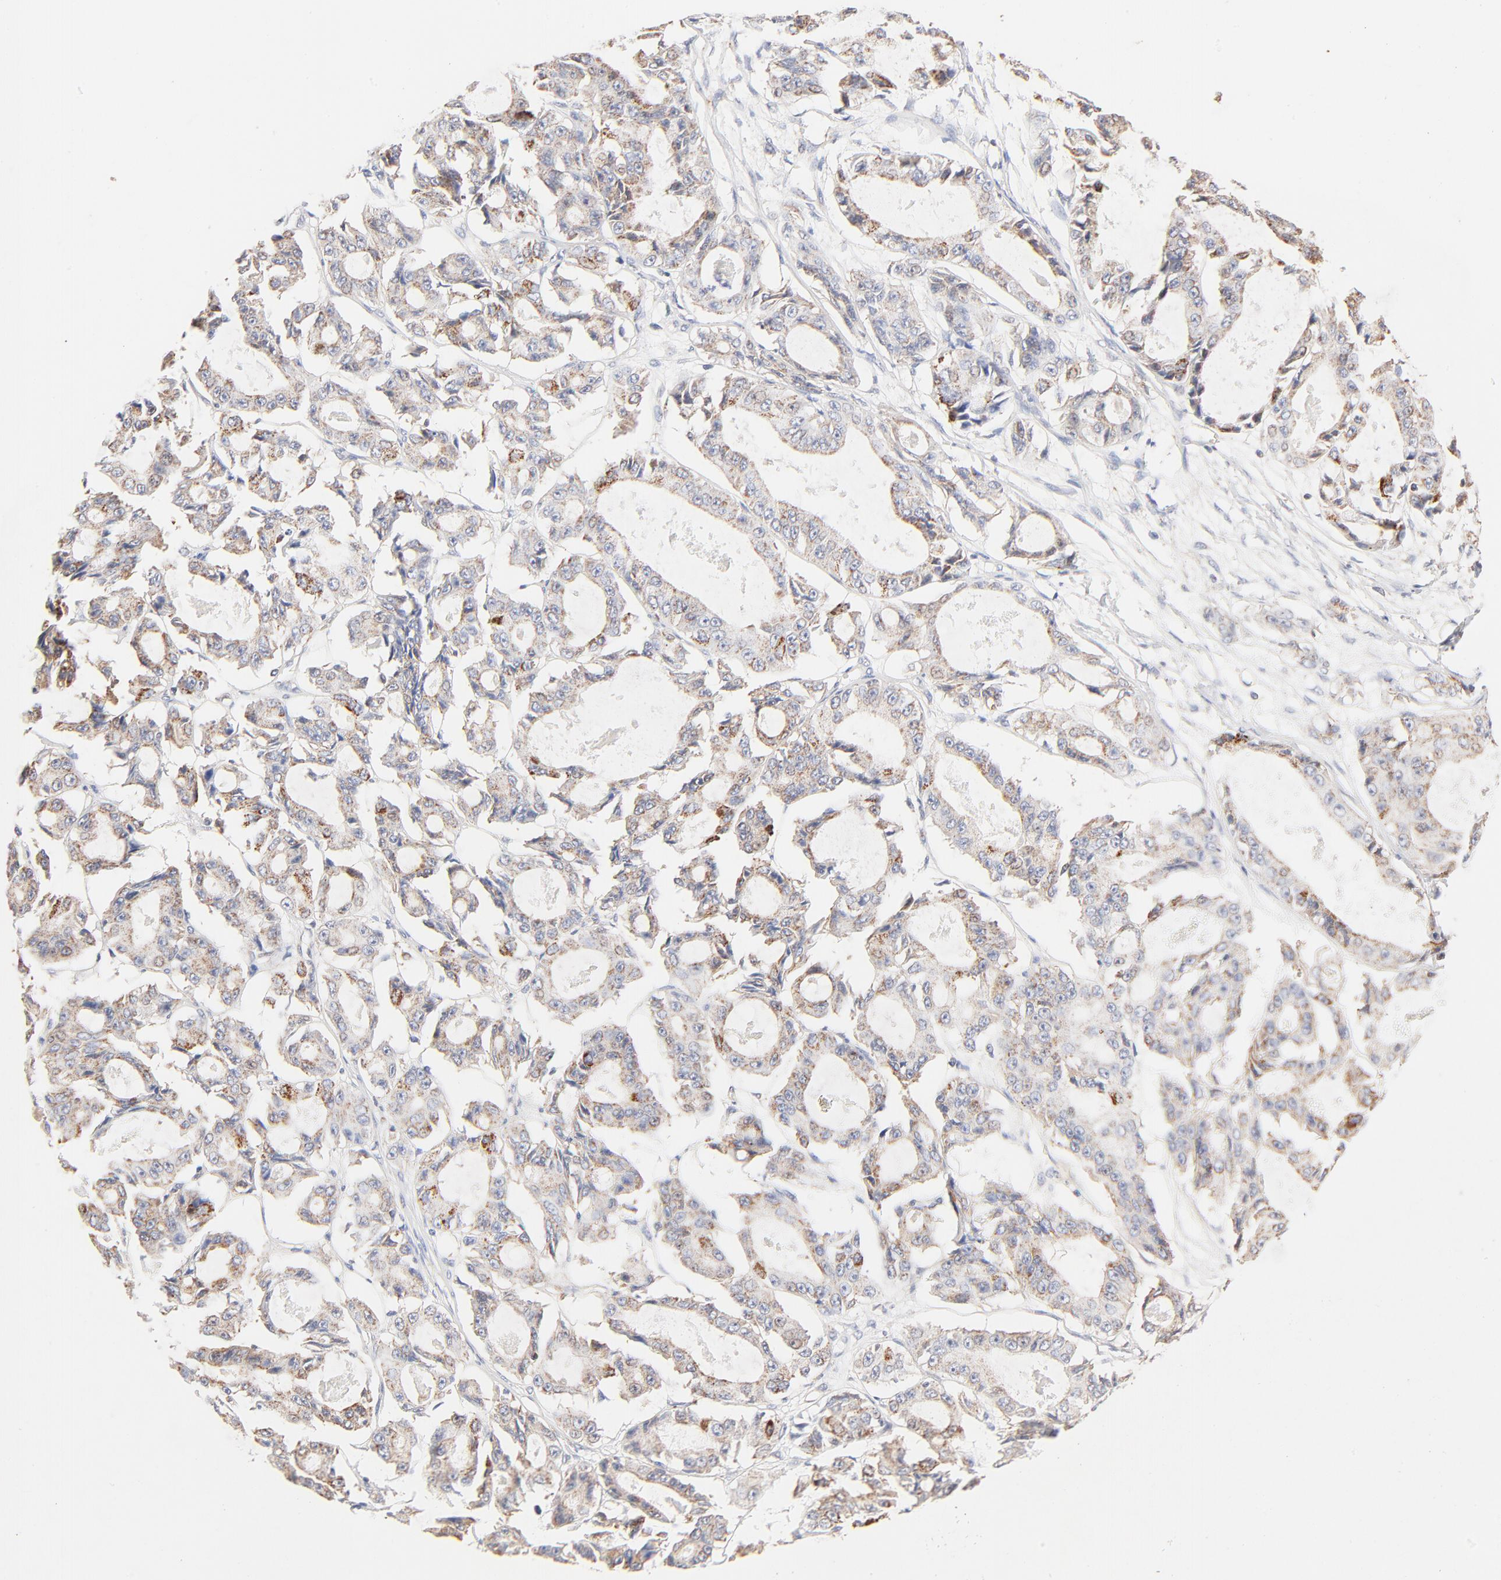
{"staining": {"intensity": "weak", "quantity": ">75%", "location": "cytoplasmic/membranous"}, "tissue": "ovarian cancer", "cell_type": "Tumor cells", "image_type": "cancer", "snomed": [{"axis": "morphology", "description": "Carcinoma, endometroid"}, {"axis": "topography", "description": "Ovary"}], "caption": "The immunohistochemical stain highlights weak cytoplasmic/membranous expression in tumor cells of ovarian endometroid carcinoma tissue.", "gene": "CSPG4", "patient": {"sex": "female", "age": 61}}